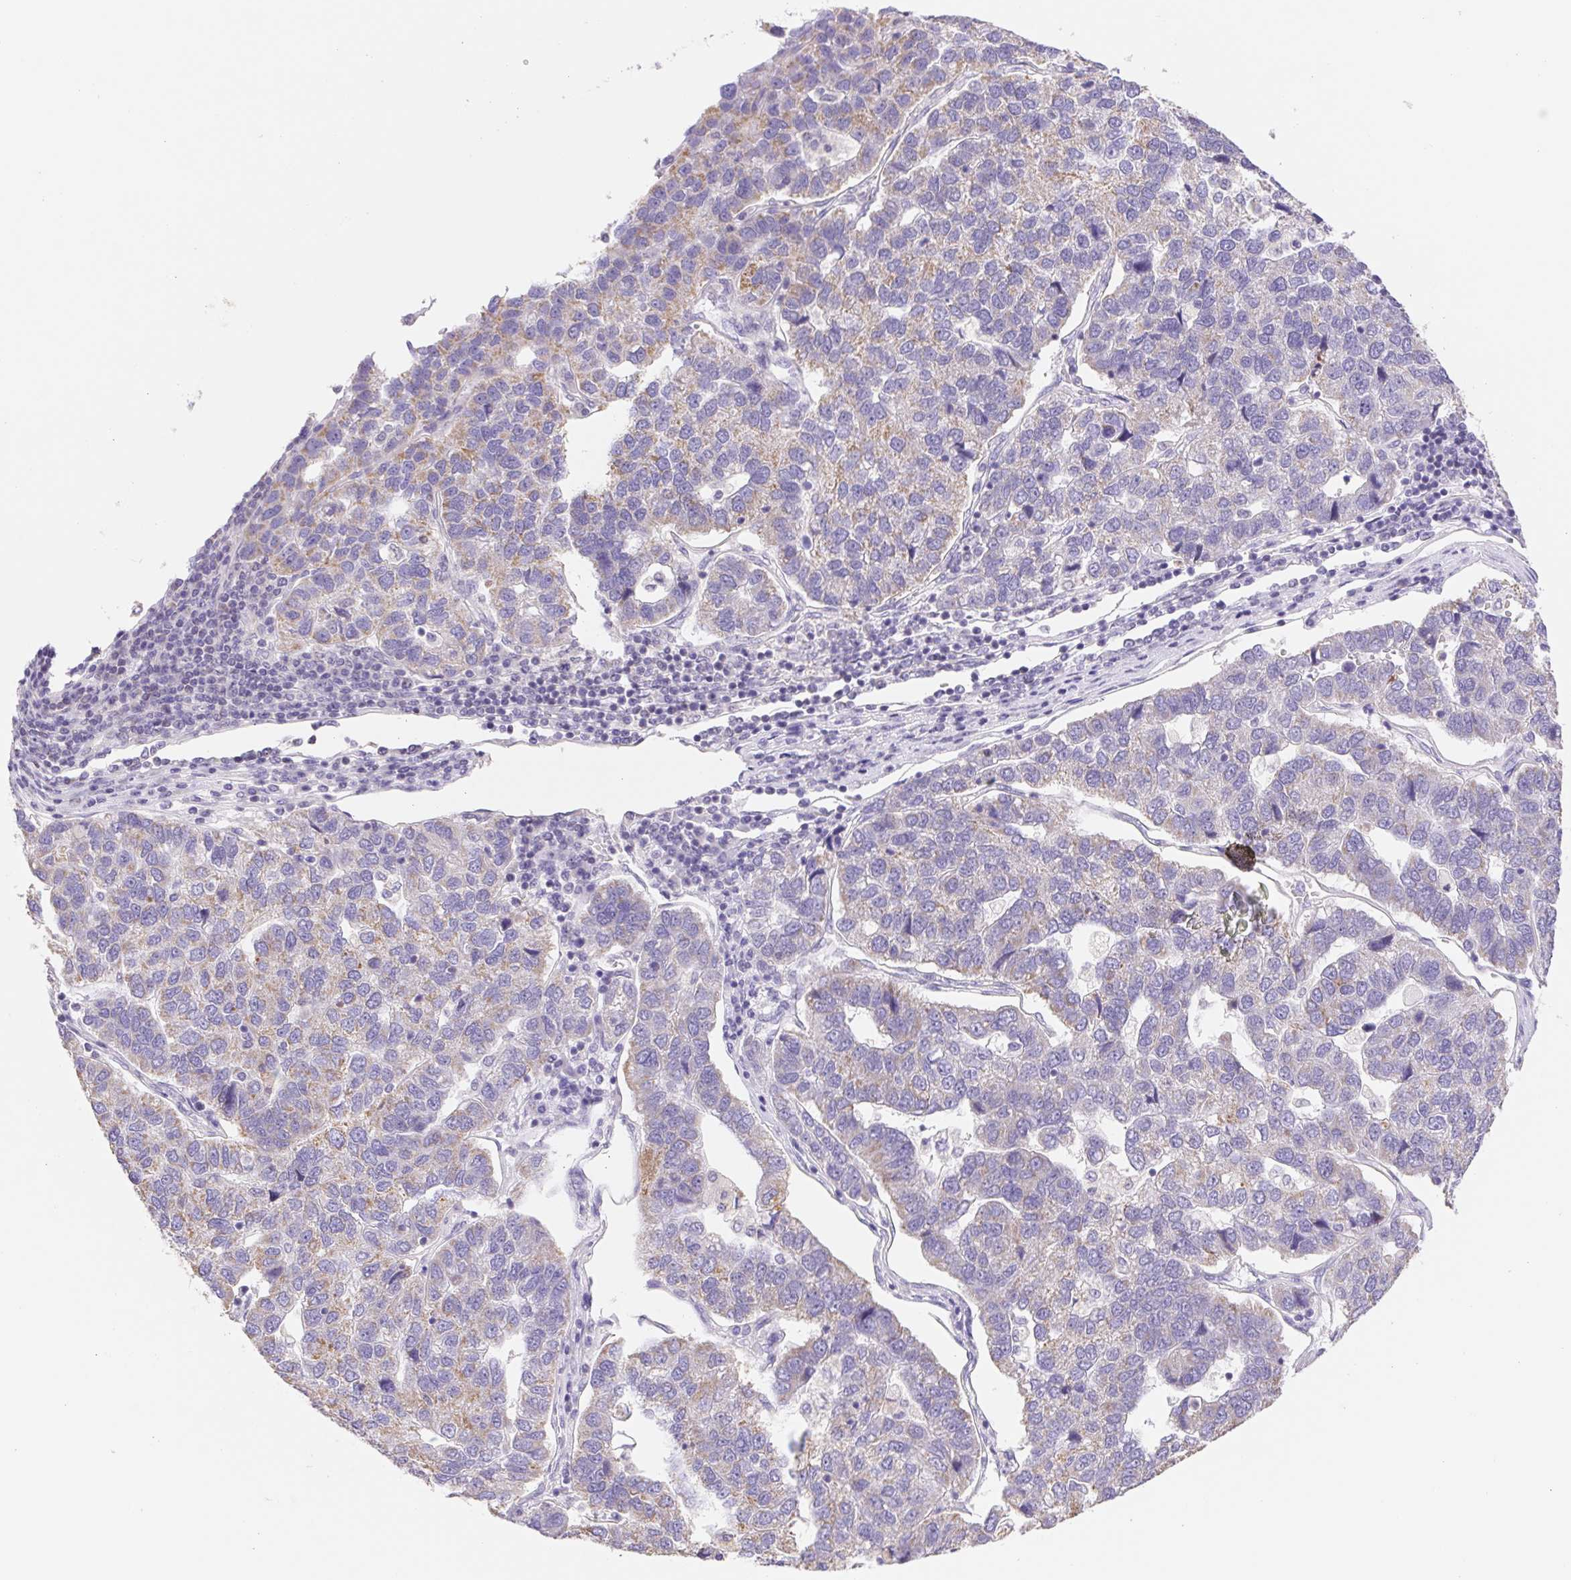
{"staining": {"intensity": "weak", "quantity": "25%-75%", "location": "cytoplasmic/membranous"}, "tissue": "pancreatic cancer", "cell_type": "Tumor cells", "image_type": "cancer", "snomed": [{"axis": "morphology", "description": "Adenocarcinoma, NOS"}, {"axis": "topography", "description": "Pancreas"}], "caption": "Immunohistochemical staining of human pancreatic cancer (adenocarcinoma) displays weak cytoplasmic/membranous protein staining in about 25%-75% of tumor cells.", "gene": "FKBP6", "patient": {"sex": "female", "age": 61}}